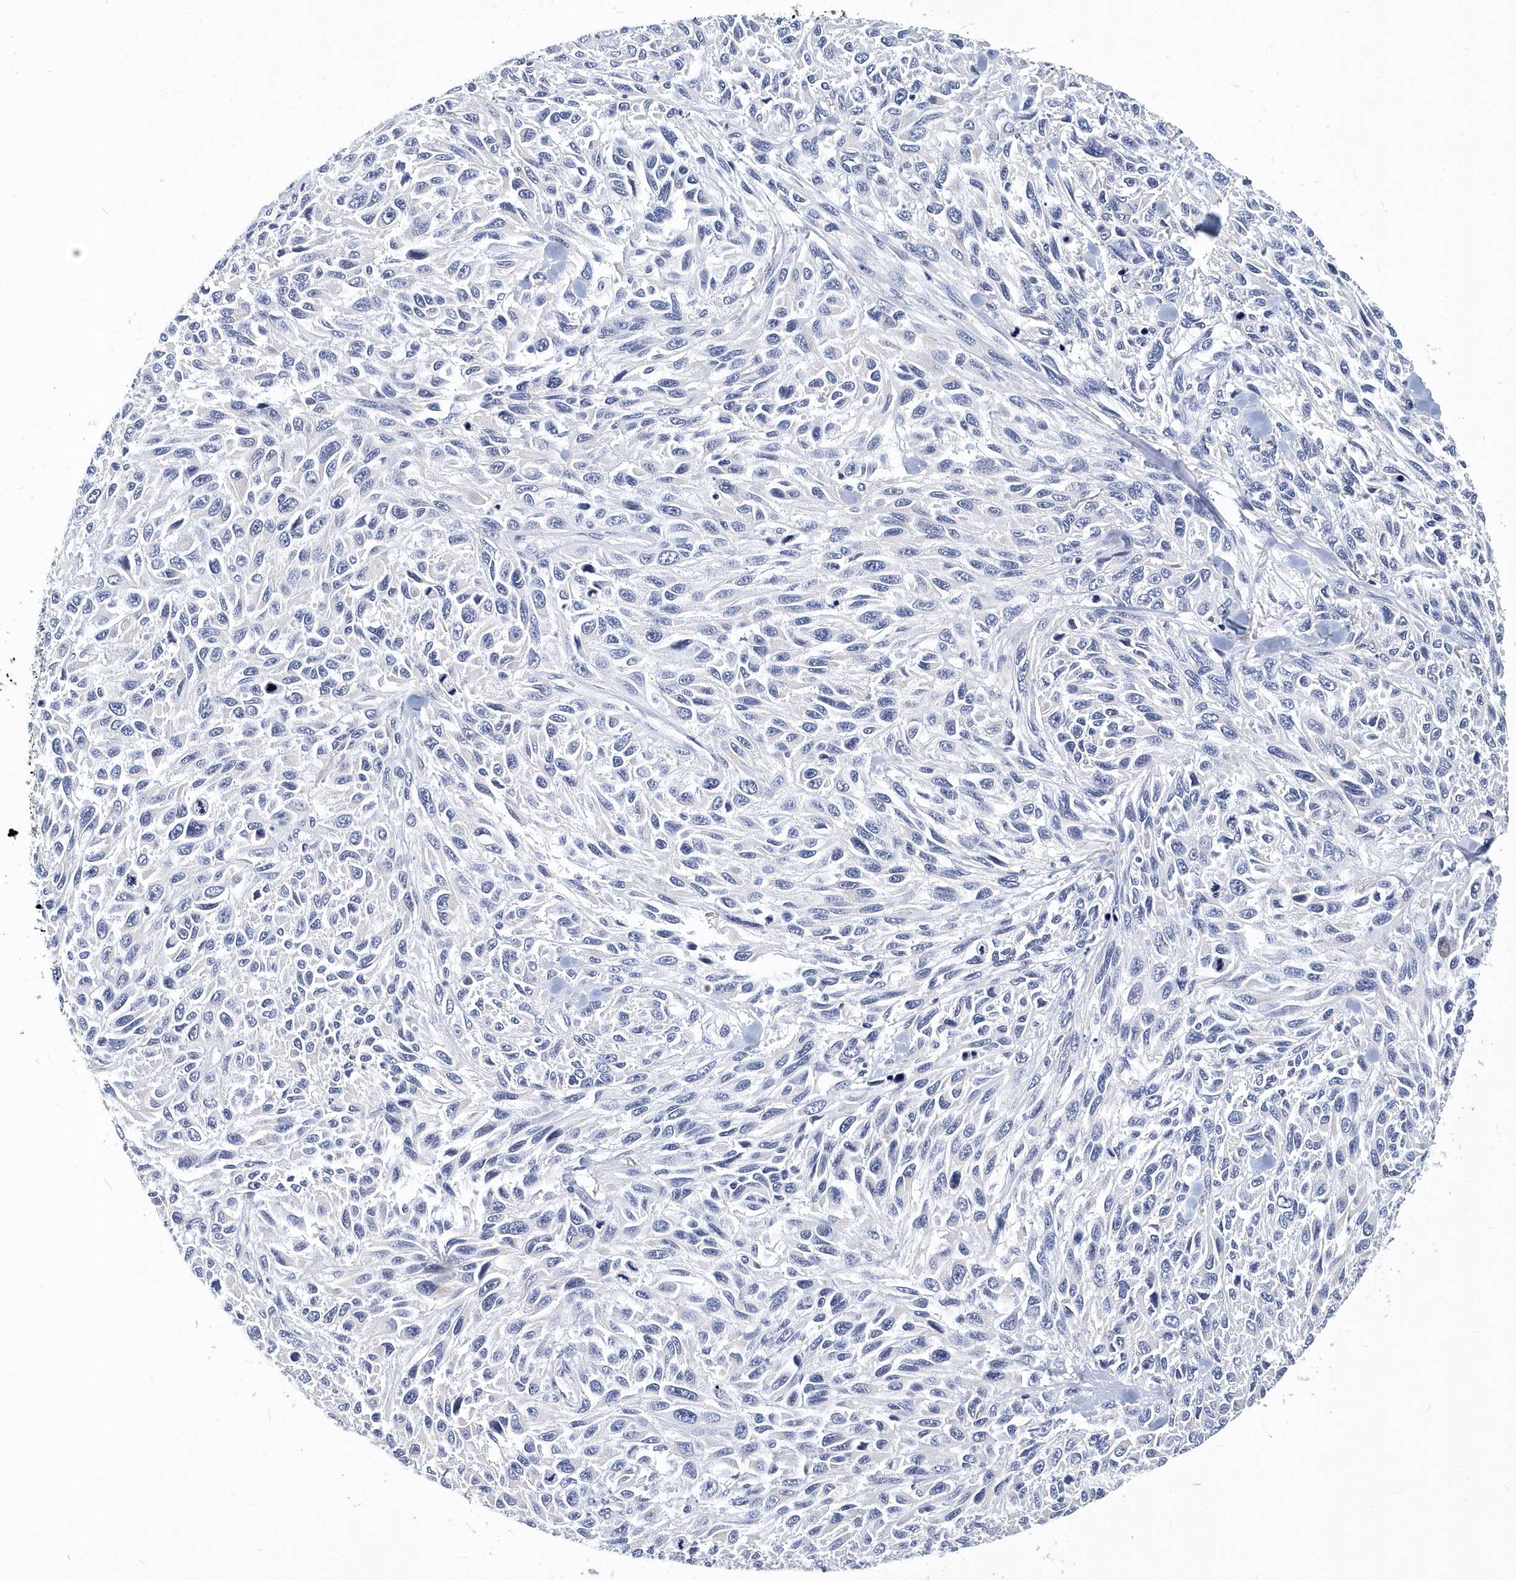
{"staining": {"intensity": "negative", "quantity": "none", "location": "none"}, "tissue": "melanoma", "cell_type": "Tumor cells", "image_type": "cancer", "snomed": [{"axis": "morphology", "description": "Malignant melanoma, NOS"}, {"axis": "topography", "description": "Skin"}], "caption": "Micrograph shows no protein expression in tumor cells of malignant melanoma tissue.", "gene": "ITGA2B", "patient": {"sex": "female", "age": 96}}